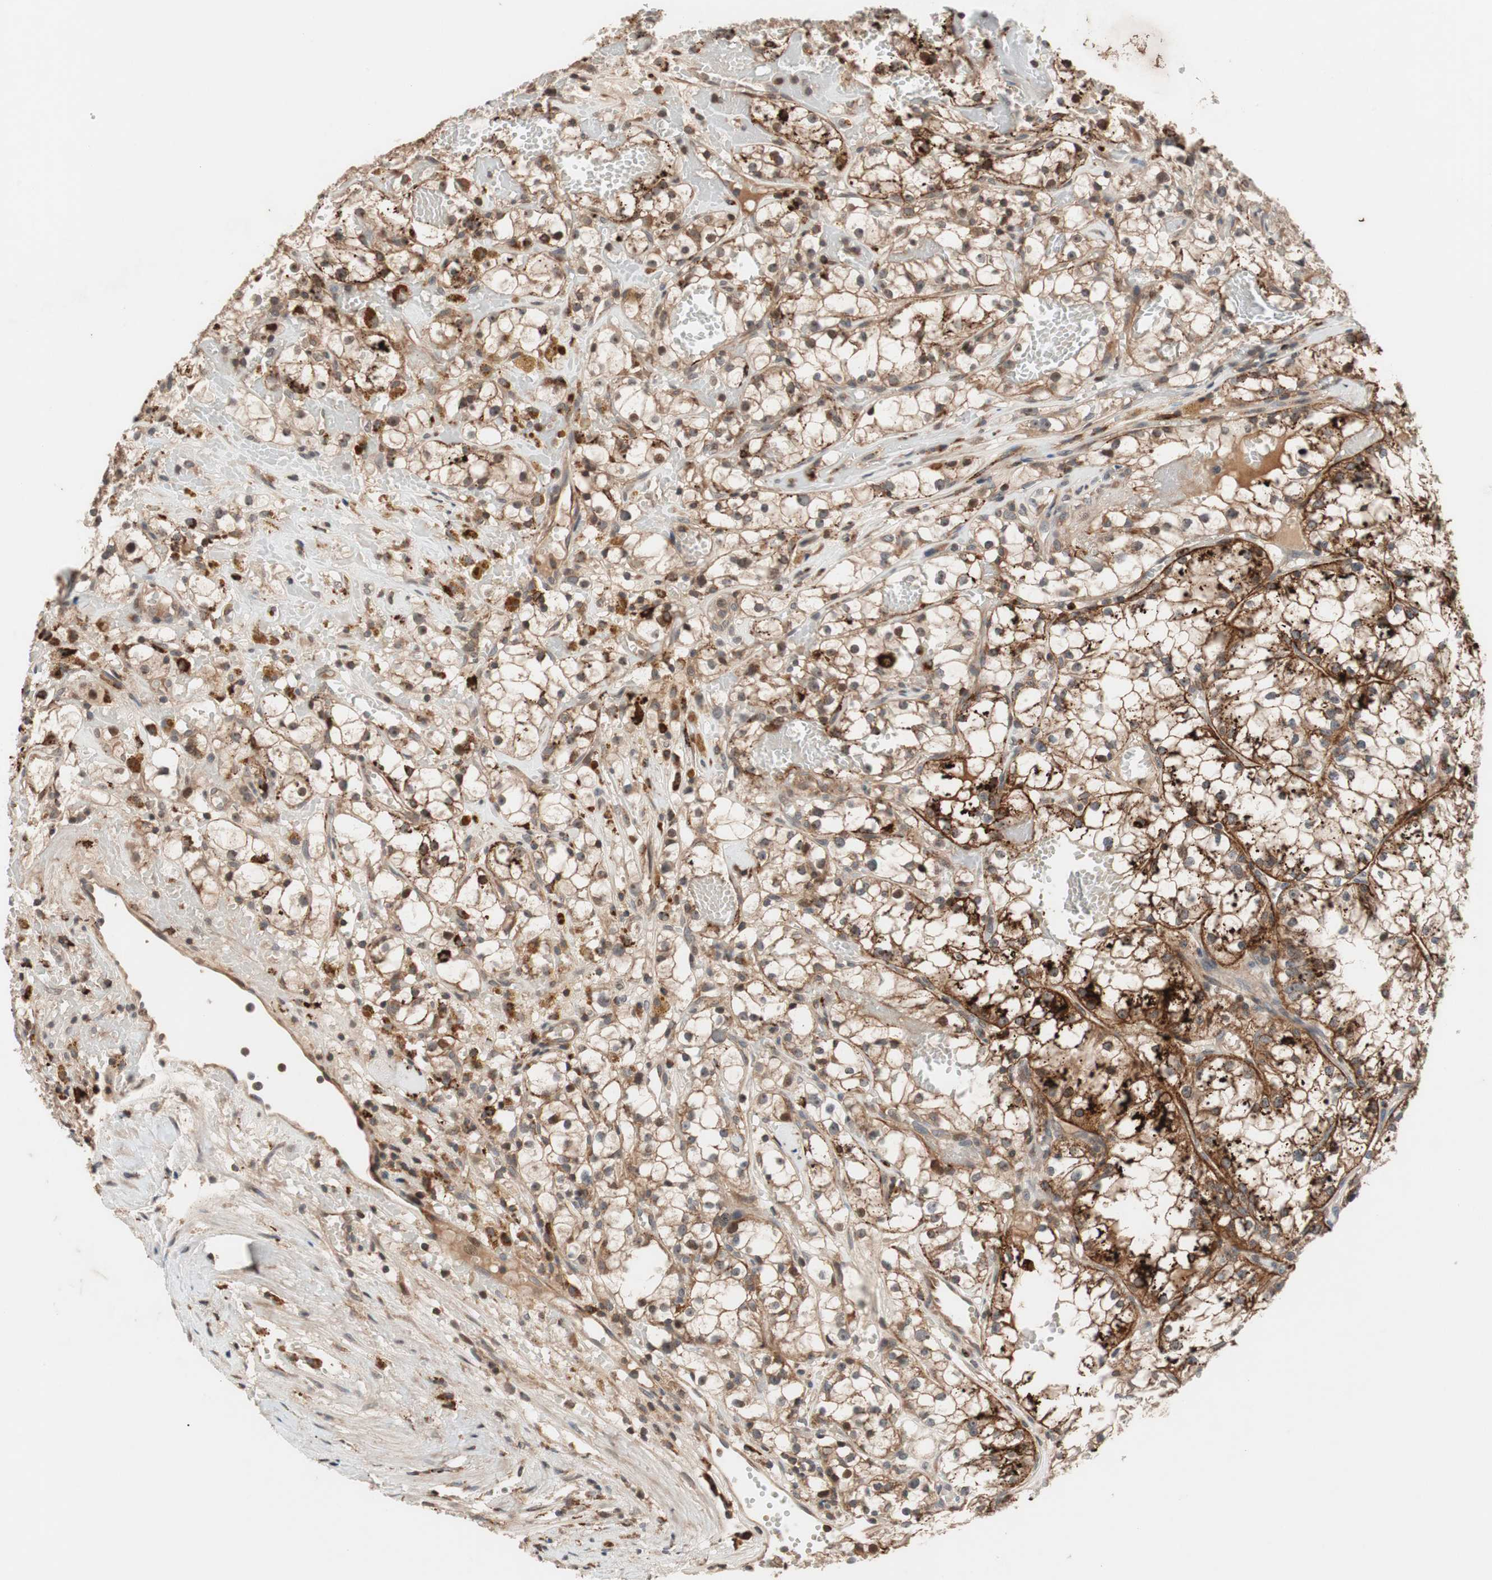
{"staining": {"intensity": "strong", "quantity": ">75%", "location": "cytoplasmic/membranous,nuclear"}, "tissue": "renal cancer", "cell_type": "Tumor cells", "image_type": "cancer", "snomed": [{"axis": "morphology", "description": "Adenocarcinoma, NOS"}, {"axis": "topography", "description": "Kidney"}], "caption": "Human adenocarcinoma (renal) stained for a protein (brown) exhibits strong cytoplasmic/membranous and nuclear positive positivity in about >75% of tumor cells.", "gene": "NF2", "patient": {"sex": "male", "age": 56}}